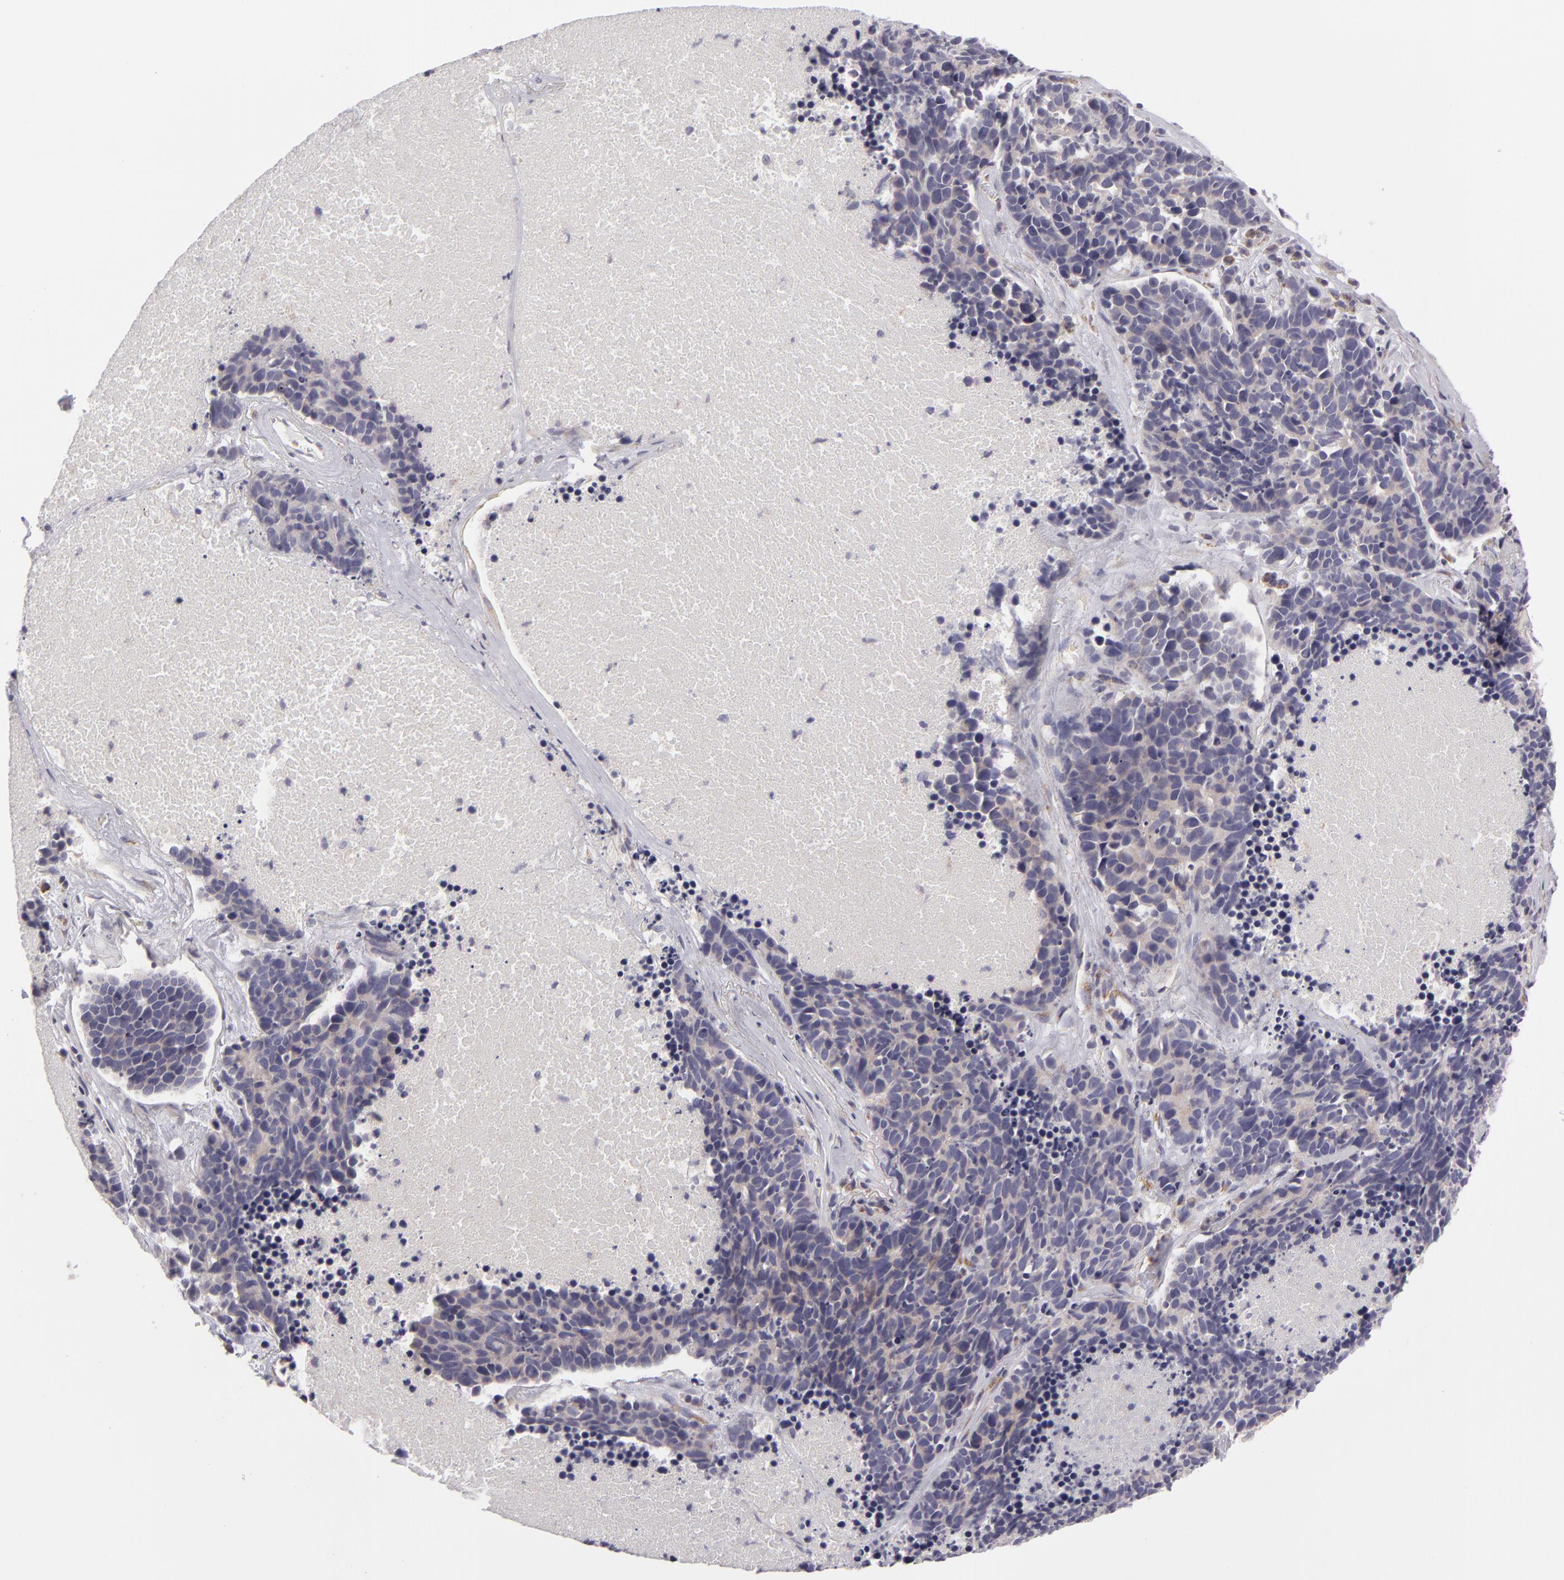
{"staining": {"intensity": "weak", "quantity": "25%-75%", "location": "cytoplasmic/membranous"}, "tissue": "lung cancer", "cell_type": "Tumor cells", "image_type": "cancer", "snomed": [{"axis": "morphology", "description": "Neoplasm, malignant, NOS"}, {"axis": "topography", "description": "Lung"}], "caption": "Lung cancer stained with a brown dye reveals weak cytoplasmic/membranous positive staining in approximately 25%-75% of tumor cells.", "gene": "ATP2B3", "patient": {"sex": "female", "age": 75}}